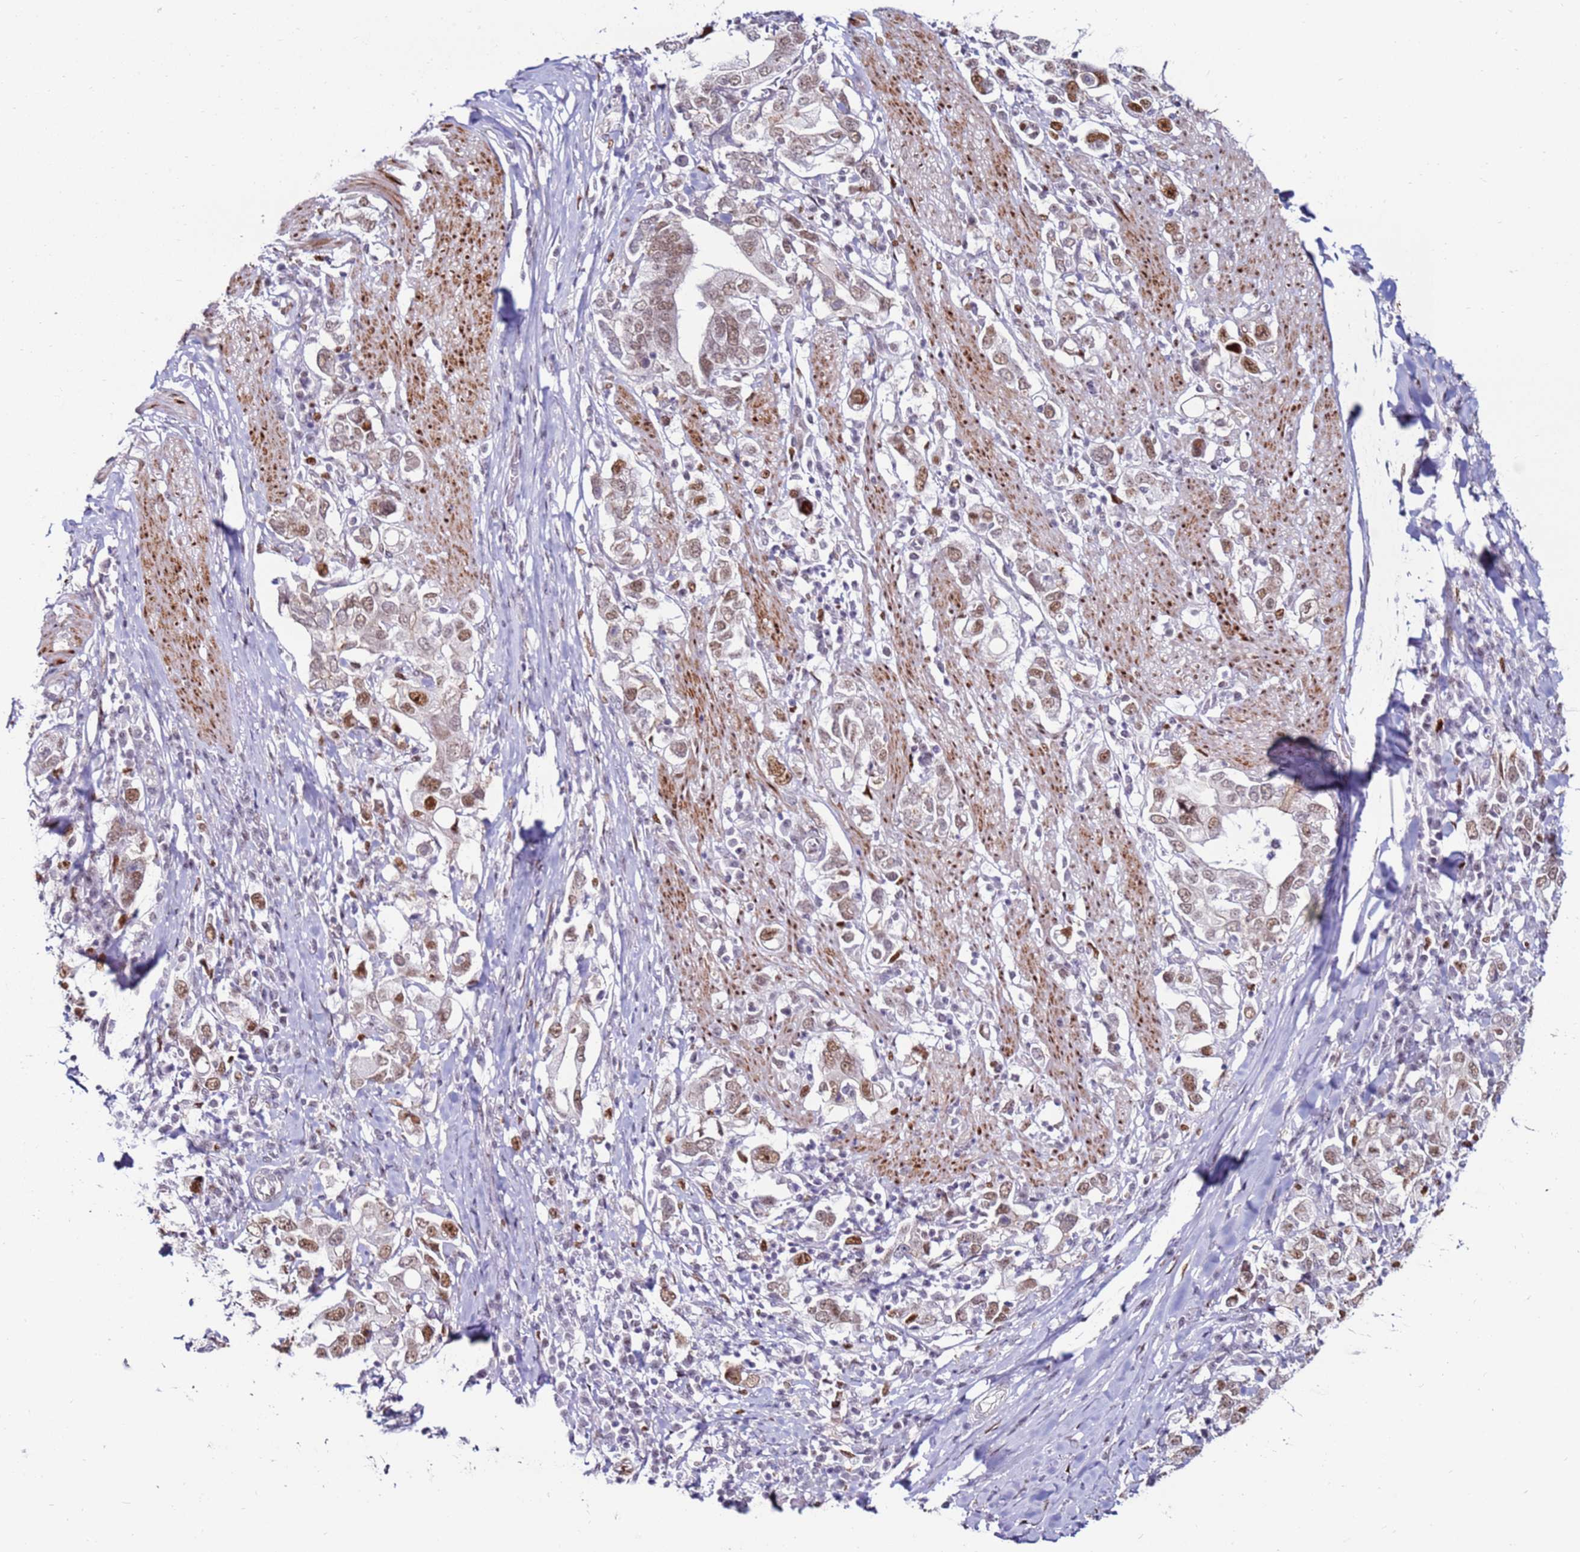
{"staining": {"intensity": "weak", "quantity": ">75%", "location": "nuclear"}, "tissue": "stomach cancer", "cell_type": "Tumor cells", "image_type": "cancer", "snomed": [{"axis": "morphology", "description": "Adenocarcinoma, NOS"}, {"axis": "topography", "description": "Stomach, upper"}, {"axis": "topography", "description": "Stomach"}], "caption": "Brown immunohistochemical staining in human adenocarcinoma (stomach) demonstrates weak nuclear expression in about >75% of tumor cells. Immunohistochemistry stains the protein of interest in brown and the nuclei are stained blue.", "gene": "KPNA4", "patient": {"sex": "male", "age": 62}}